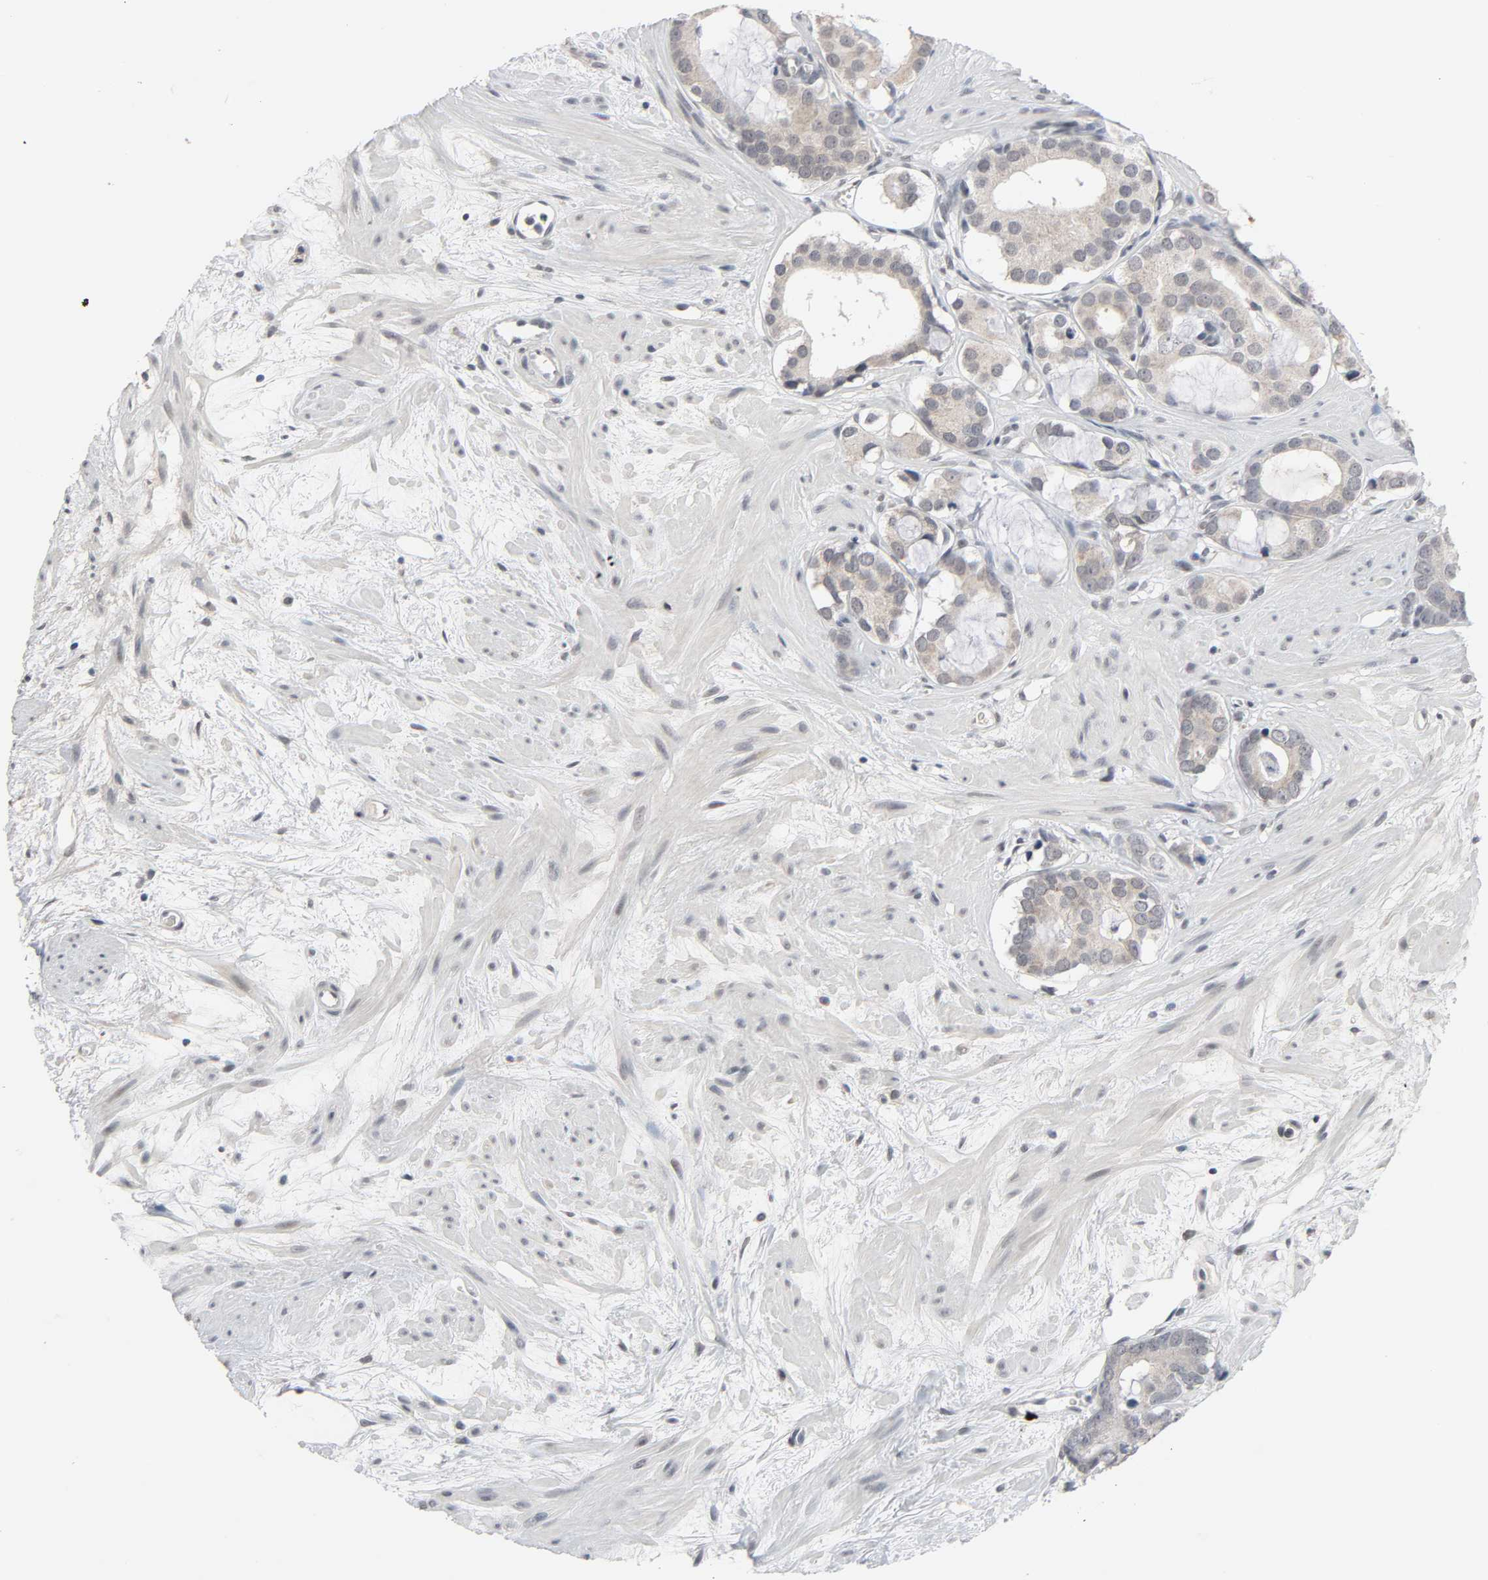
{"staining": {"intensity": "weak", "quantity": "25%-75%", "location": "cytoplasmic/membranous"}, "tissue": "prostate cancer", "cell_type": "Tumor cells", "image_type": "cancer", "snomed": [{"axis": "morphology", "description": "Adenocarcinoma, Low grade"}, {"axis": "topography", "description": "Prostate"}], "caption": "Prostate adenocarcinoma (low-grade) stained for a protein (brown) exhibits weak cytoplasmic/membranous positive expression in about 25%-75% of tumor cells.", "gene": "MT3", "patient": {"sex": "male", "age": 57}}